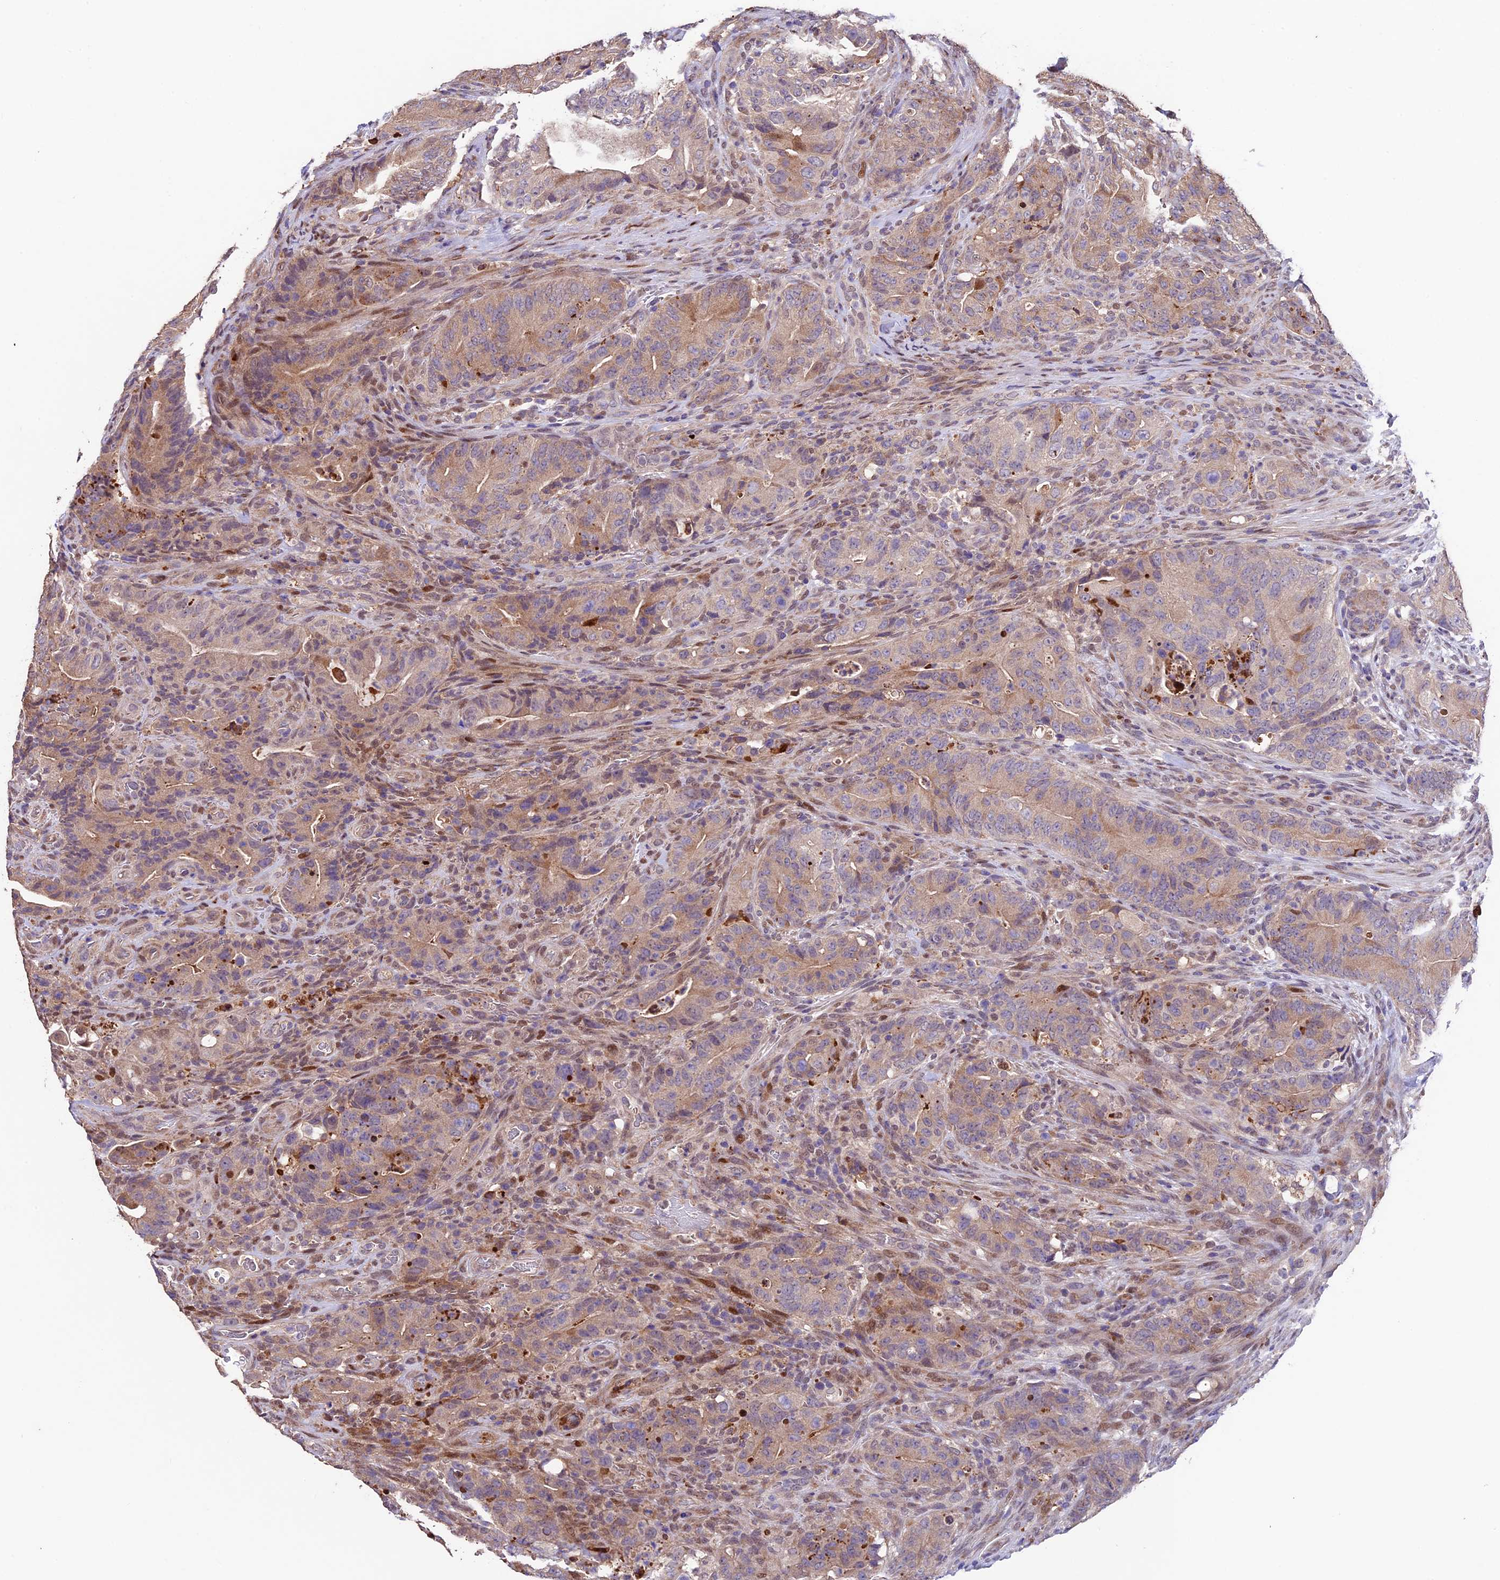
{"staining": {"intensity": "weak", "quantity": "25%-75%", "location": "cytoplasmic/membranous"}, "tissue": "colorectal cancer", "cell_type": "Tumor cells", "image_type": "cancer", "snomed": [{"axis": "morphology", "description": "Normal tissue, NOS"}, {"axis": "topography", "description": "Colon"}], "caption": "This histopathology image demonstrates colorectal cancer stained with immunohistochemistry to label a protein in brown. The cytoplasmic/membranous of tumor cells show weak positivity for the protein. Nuclei are counter-stained blue.", "gene": "SBNO2", "patient": {"sex": "female", "age": 82}}